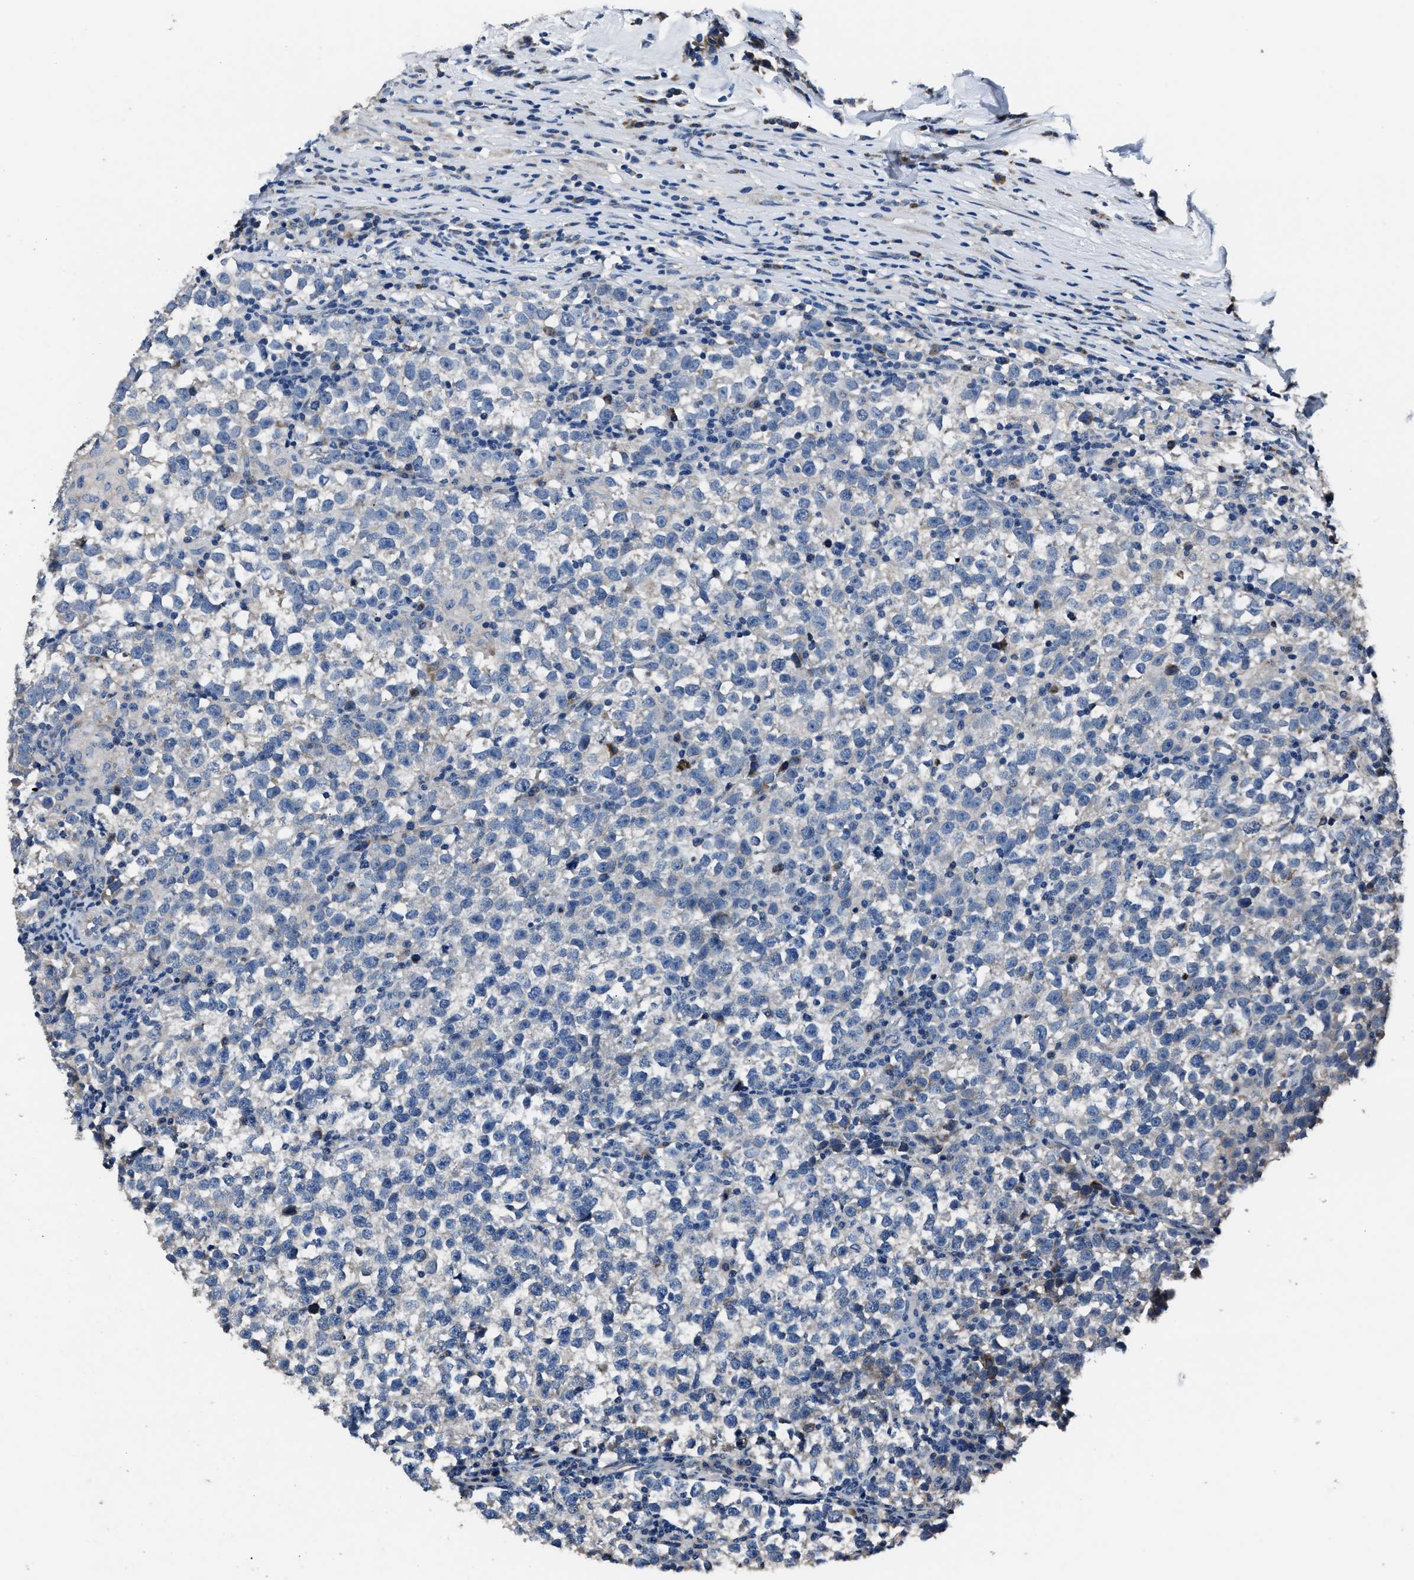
{"staining": {"intensity": "negative", "quantity": "none", "location": "none"}, "tissue": "testis cancer", "cell_type": "Tumor cells", "image_type": "cancer", "snomed": [{"axis": "morphology", "description": "Normal tissue, NOS"}, {"axis": "morphology", "description": "Seminoma, NOS"}, {"axis": "topography", "description": "Testis"}], "caption": "Protein analysis of testis seminoma demonstrates no significant staining in tumor cells.", "gene": "DNAJC24", "patient": {"sex": "male", "age": 43}}